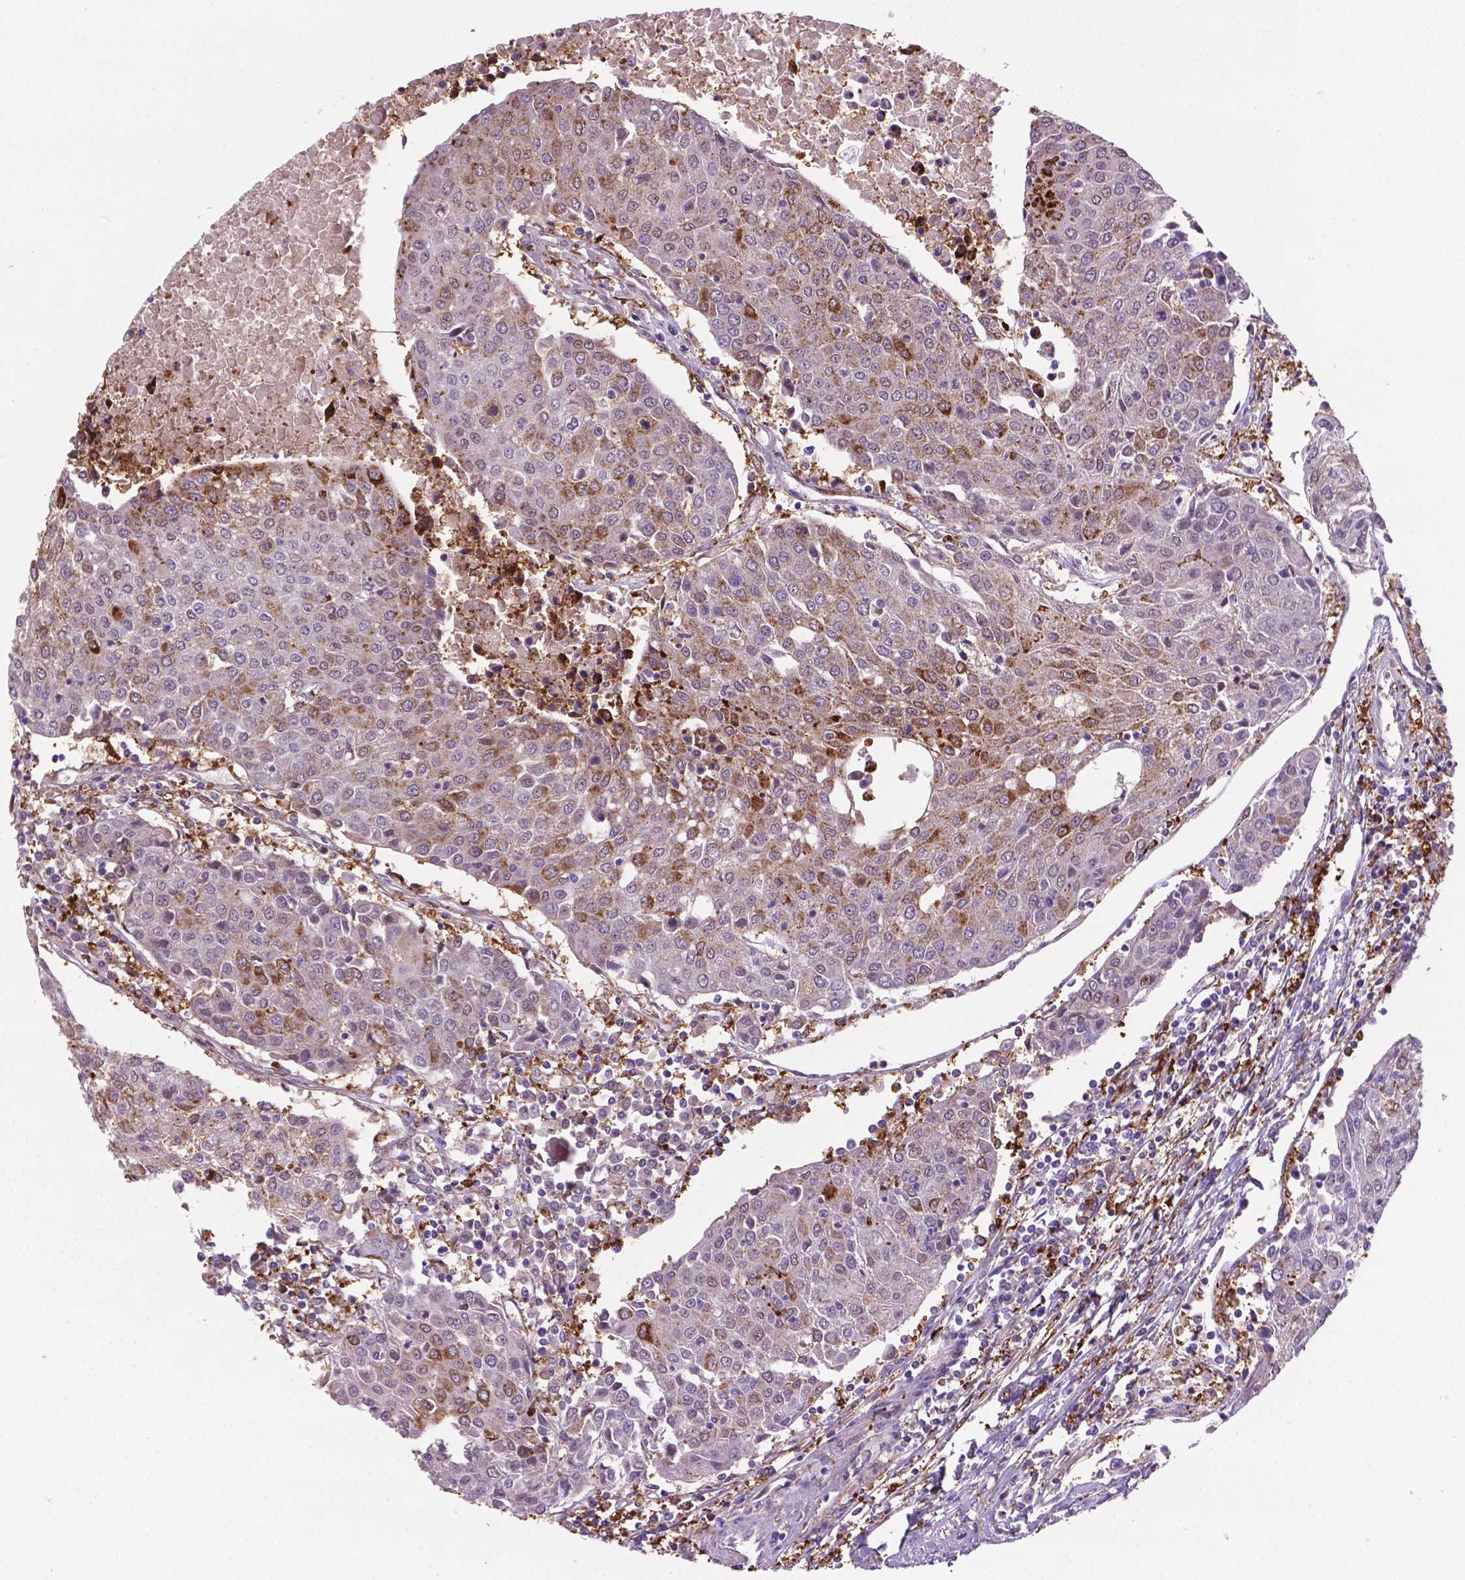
{"staining": {"intensity": "weak", "quantity": "<25%", "location": "cytoplasmic/membranous,nuclear"}, "tissue": "urothelial cancer", "cell_type": "Tumor cells", "image_type": "cancer", "snomed": [{"axis": "morphology", "description": "Urothelial carcinoma, High grade"}, {"axis": "topography", "description": "Urinary bladder"}], "caption": "This micrograph is of urothelial cancer stained with immunohistochemistry to label a protein in brown with the nuclei are counter-stained blue. There is no positivity in tumor cells. (Immunohistochemistry (ihc), brightfield microscopy, high magnification).", "gene": "PLIN3", "patient": {"sex": "female", "age": 85}}